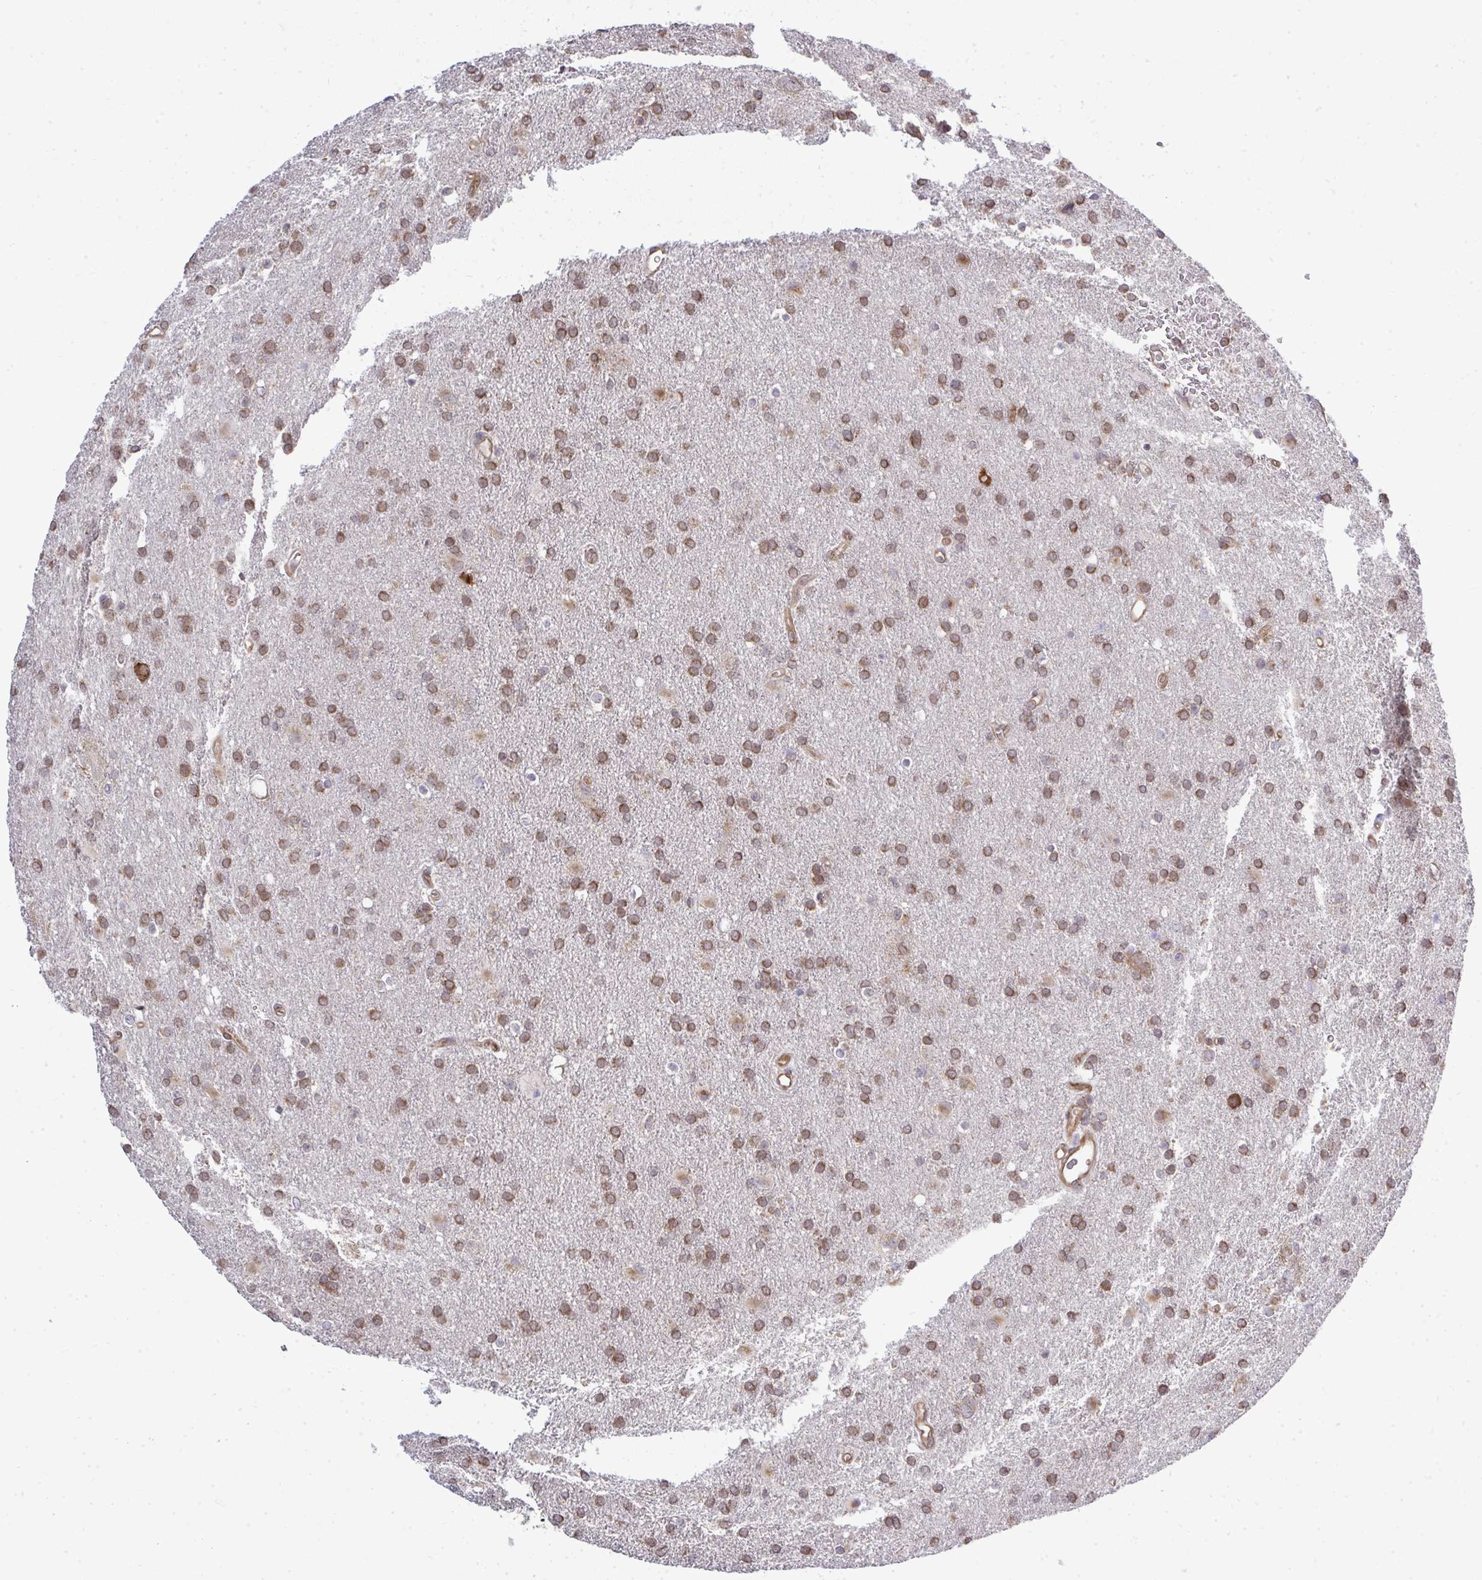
{"staining": {"intensity": "moderate", "quantity": ">75%", "location": "cytoplasmic/membranous"}, "tissue": "glioma", "cell_type": "Tumor cells", "image_type": "cancer", "snomed": [{"axis": "morphology", "description": "Glioma, malignant, Low grade"}, {"axis": "topography", "description": "Brain"}], "caption": "Immunohistochemistry (IHC) histopathology image of malignant glioma (low-grade) stained for a protein (brown), which demonstrates medium levels of moderate cytoplasmic/membranous staining in about >75% of tumor cells.", "gene": "FUT10", "patient": {"sex": "male", "age": 66}}